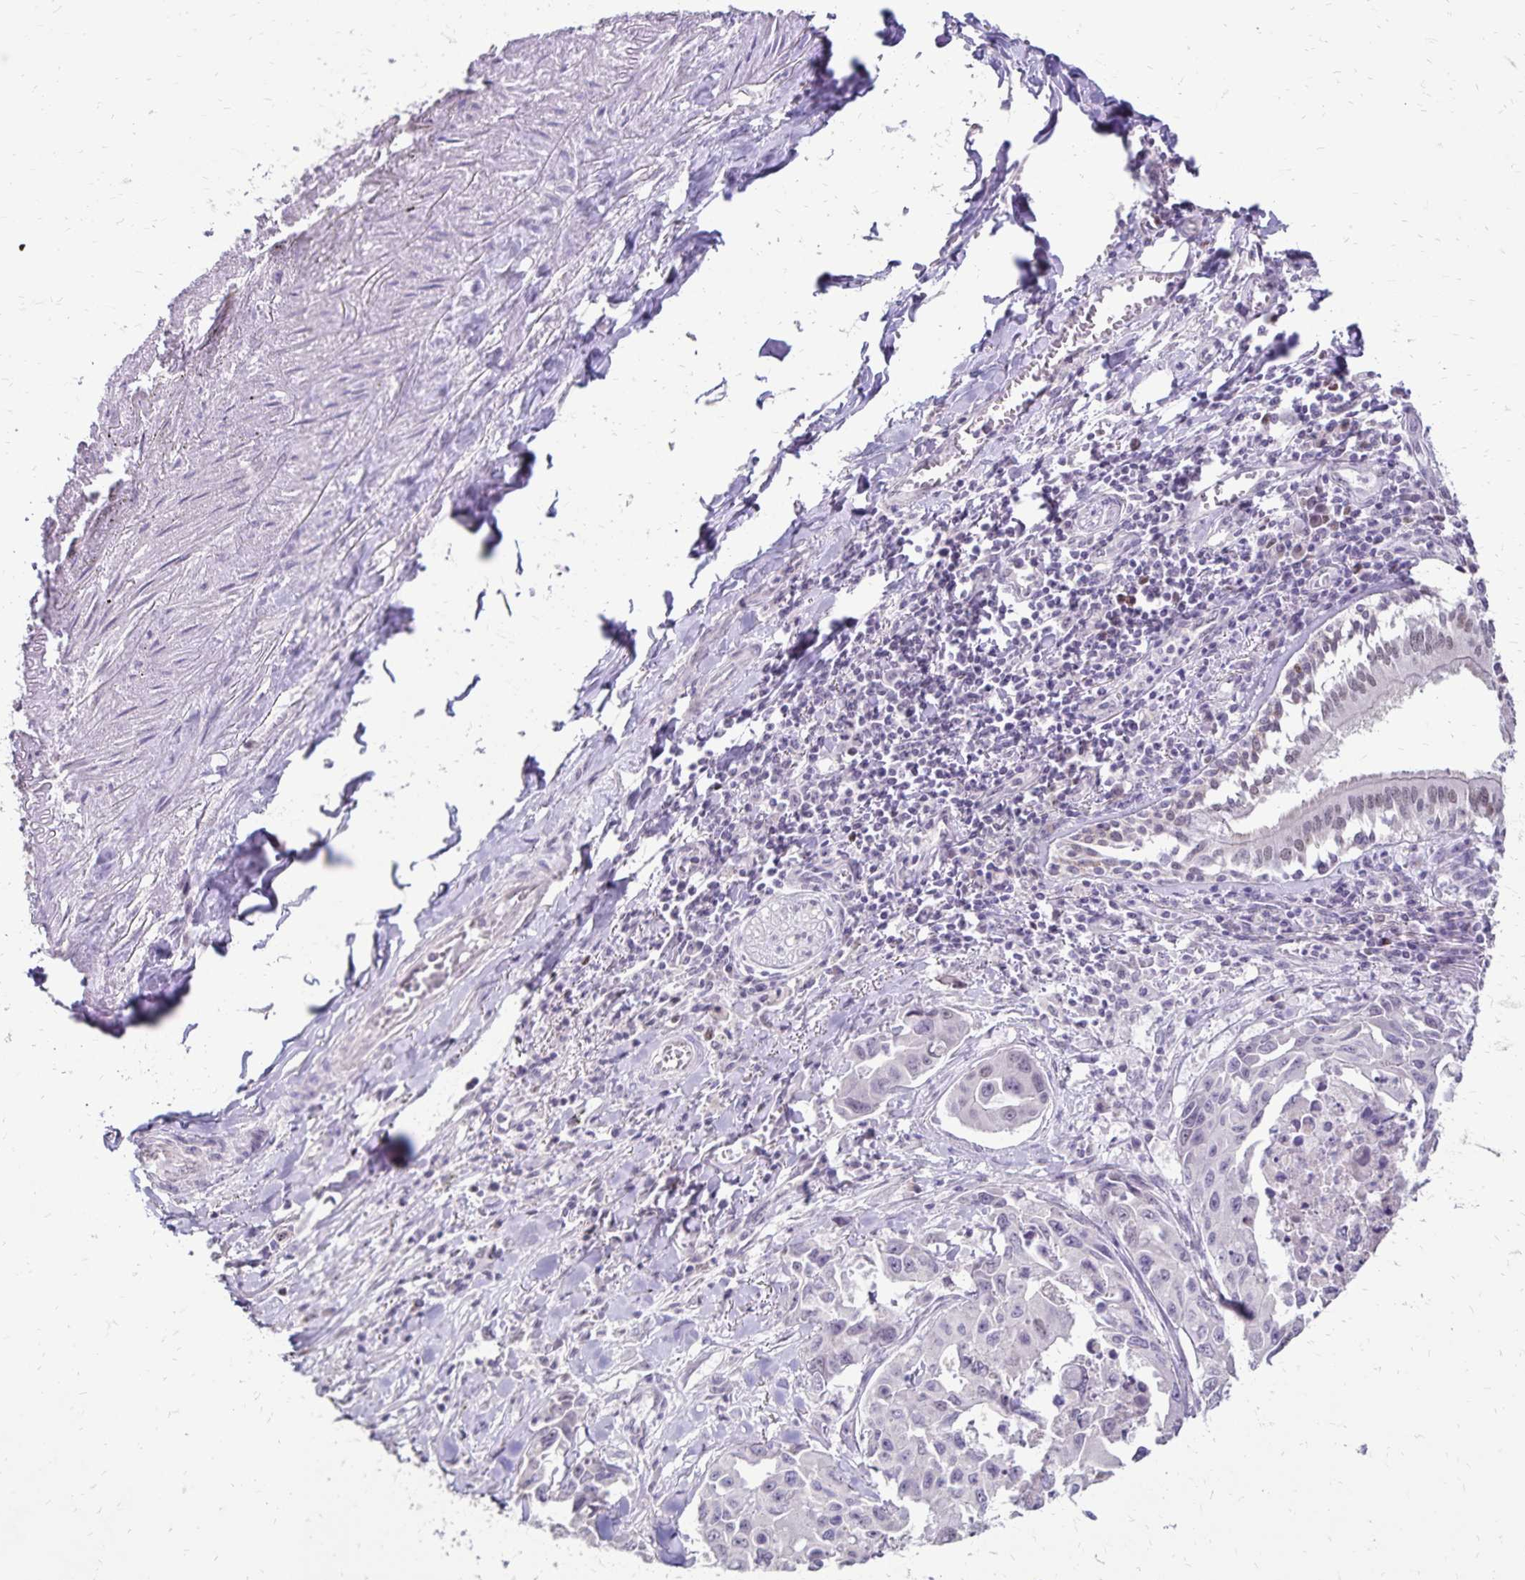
{"staining": {"intensity": "weak", "quantity": "<25%", "location": "nuclear"}, "tissue": "lung cancer", "cell_type": "Tumor cells", "image_type": "cancer", "snomed": [{"axis": "morphology", "description": "Adenocarcinoma, NOS"}, {"axis": "topography", "description": "Lung"}], "caption": "Lung cancer stained for a protein using immunohistochemistry (IHC) exhibits no expression tumor cells.", "gene": "POLB", "patient": {"sex": "male", "age": 64}}